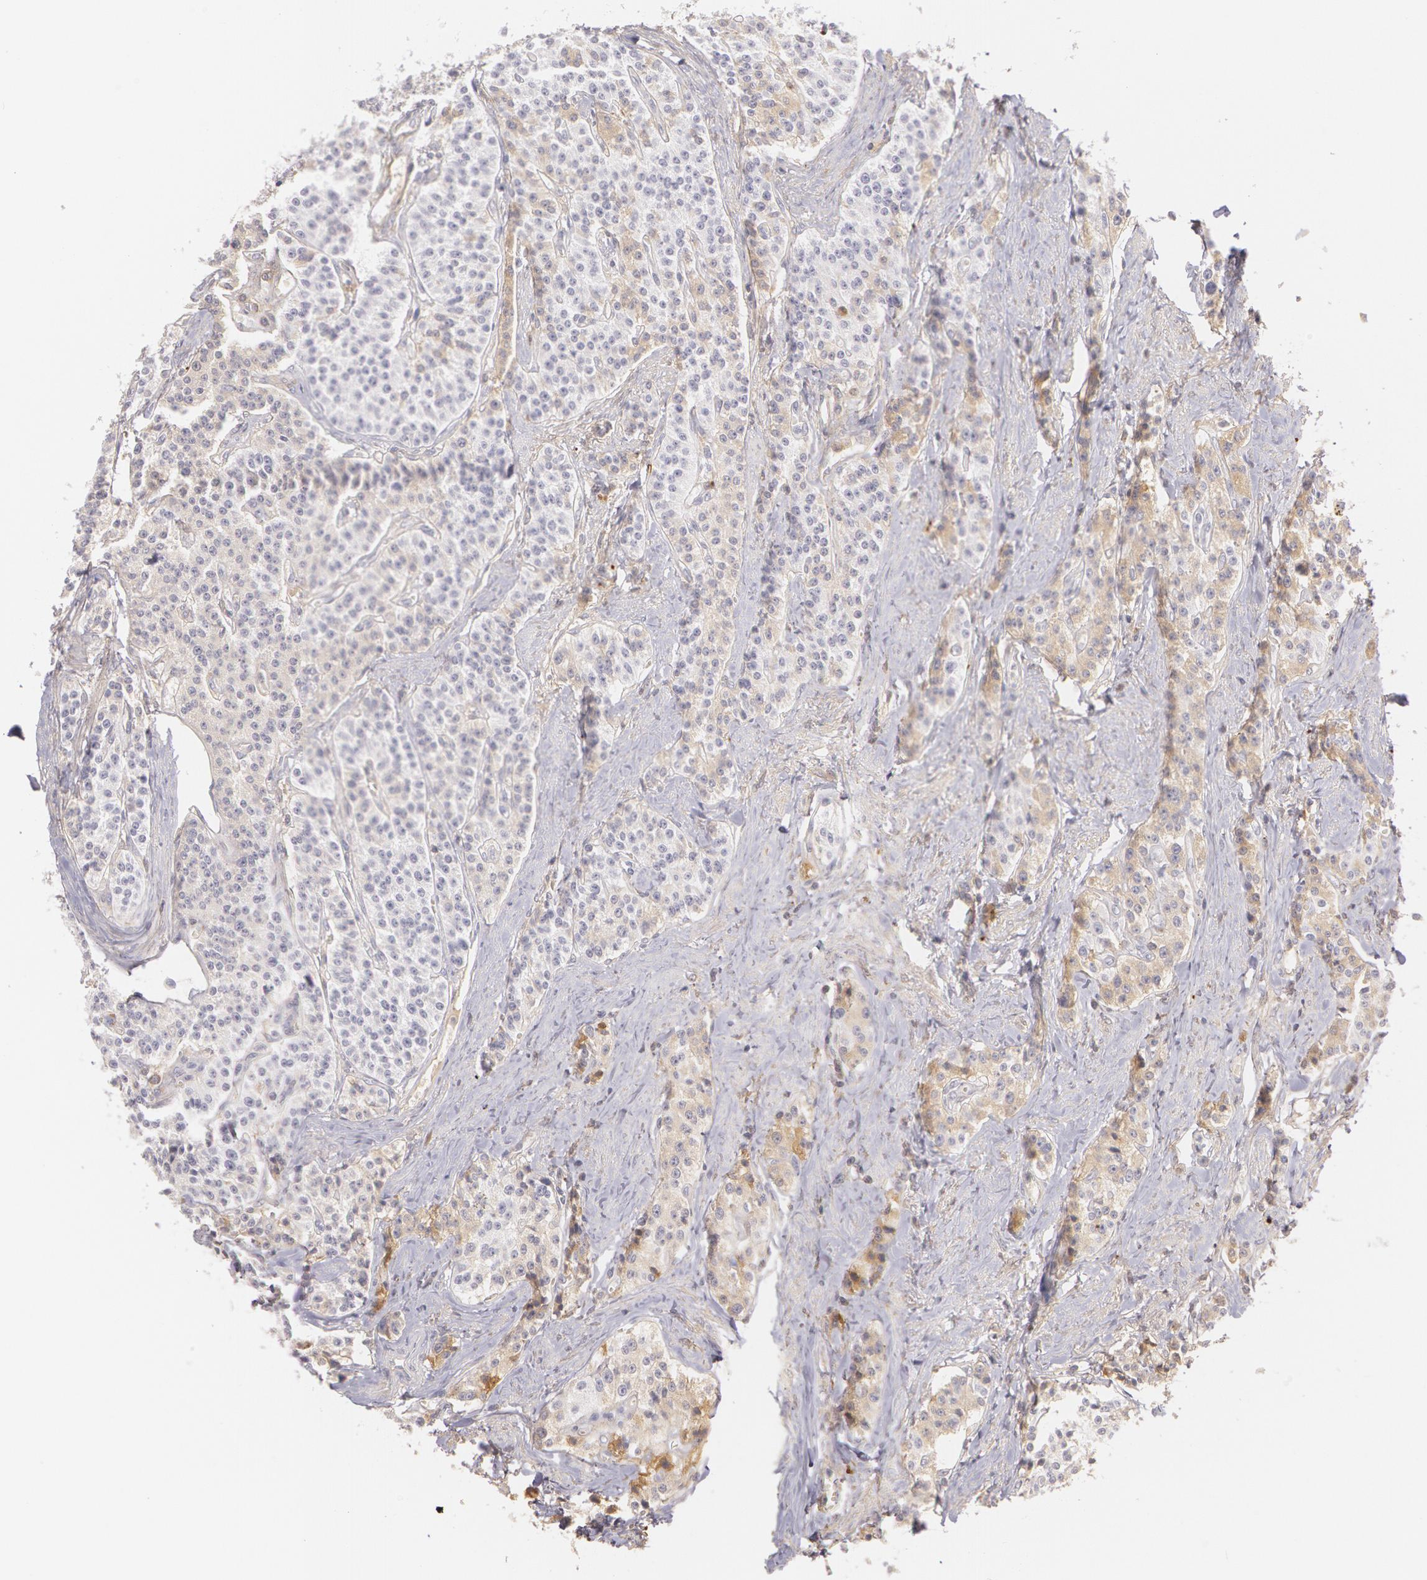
{"staining": {"intensity": "weak", "quantity": "<25%", "location": "cytoplasmic/membranous"}, "tissue": "carcinoid", "cell_type": "Tumor cells", "image_type": "cancer", "snomed": [{"axis": "morphology", "description": "Carcinoid, malignant, NOS"}, {"axis": "topography", "description": "Stomach"}], "caption": "Protein analysis of malignant carcinoid demonstrates no significant expression in tumor cells.", "gene": "LBP", "patient": {"sex": "female", "age": 76}}